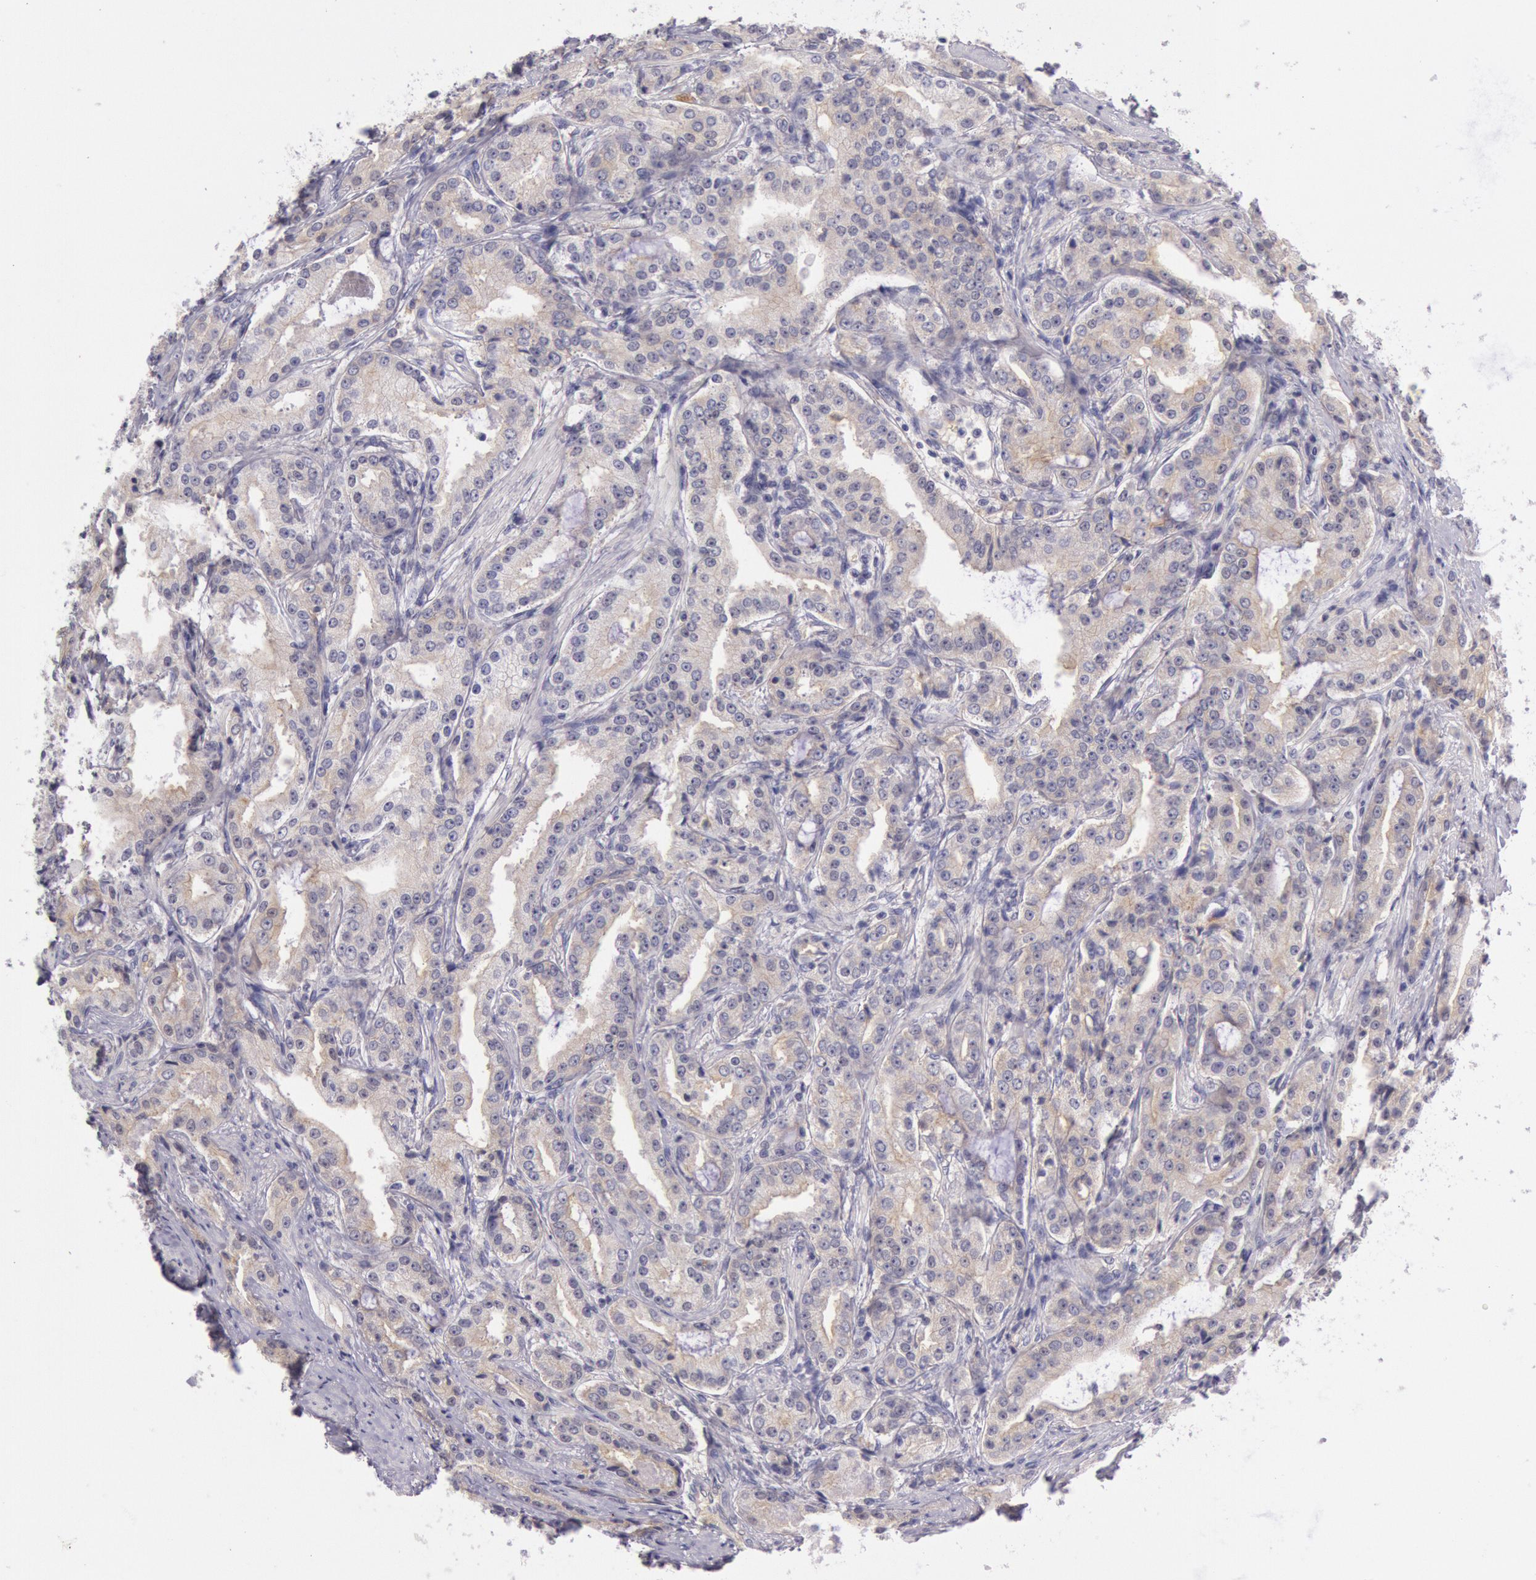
{"staining": {"intensity": "weak", "quantity": "<25%", "location": "cytoplasmic/membranous"}, "tissue": "prostate cancer", "cell_type": "Tumor cells", "image_type": "cancer", "snomed": [{"axis": "morphology", "description": "Adenocarcinoma, Medium grade"}, {"axis": "topography", "description": "Prostate"}], "caption": "DAB (3,3'-diaminobenzidine) immunohistochemical staining of prostate cancer exhibits no significant positivity in tumor cells.", "gene": "MYO5A", "patient": {"sex": "male", "age": 72}}